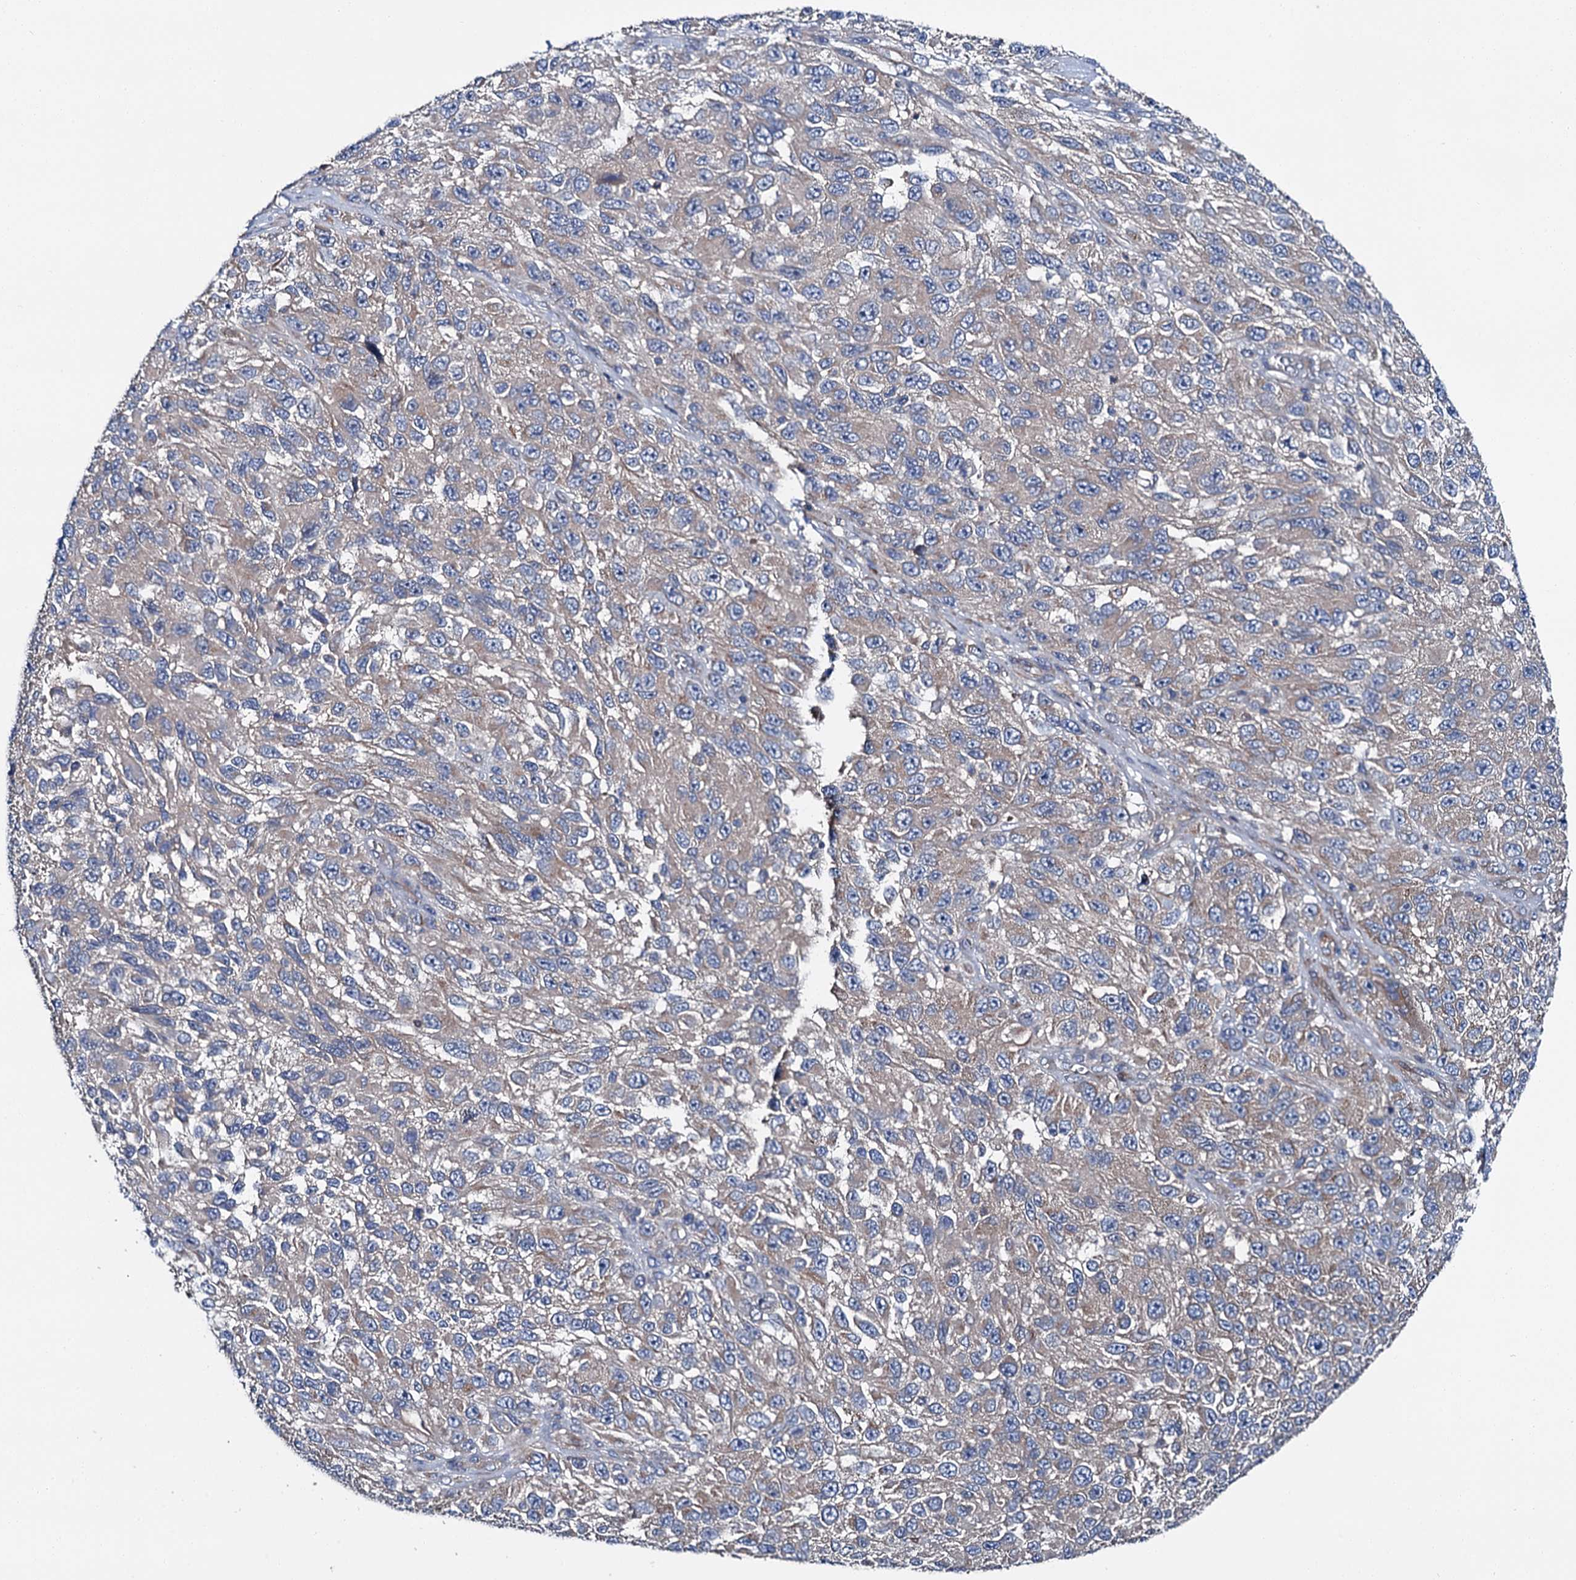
{"staining": {"intensity": "weak", "quantity": "25%-75%", "location": "cytoplasmic/membranous"}, "tissue": "melanoma", "cell_type": "Tumor cells", "image_type": "cancer", "snomed": [{"axis": "morphology", "description": "Normal tissue, NOS"}, {"axis": "morphology", "description": "Malignant melanoma, NOS"}, {"axis": "topography", "description": "Skin"}], "caption": "Human malignant melanoma stained for a protein (brown) exhibits weak cytoplasmic/membranous positive expression in approximately 25%-75% of tumor cells.", "gene": "SLC22A25", "patient": {"sex": "female", "age": 96}}